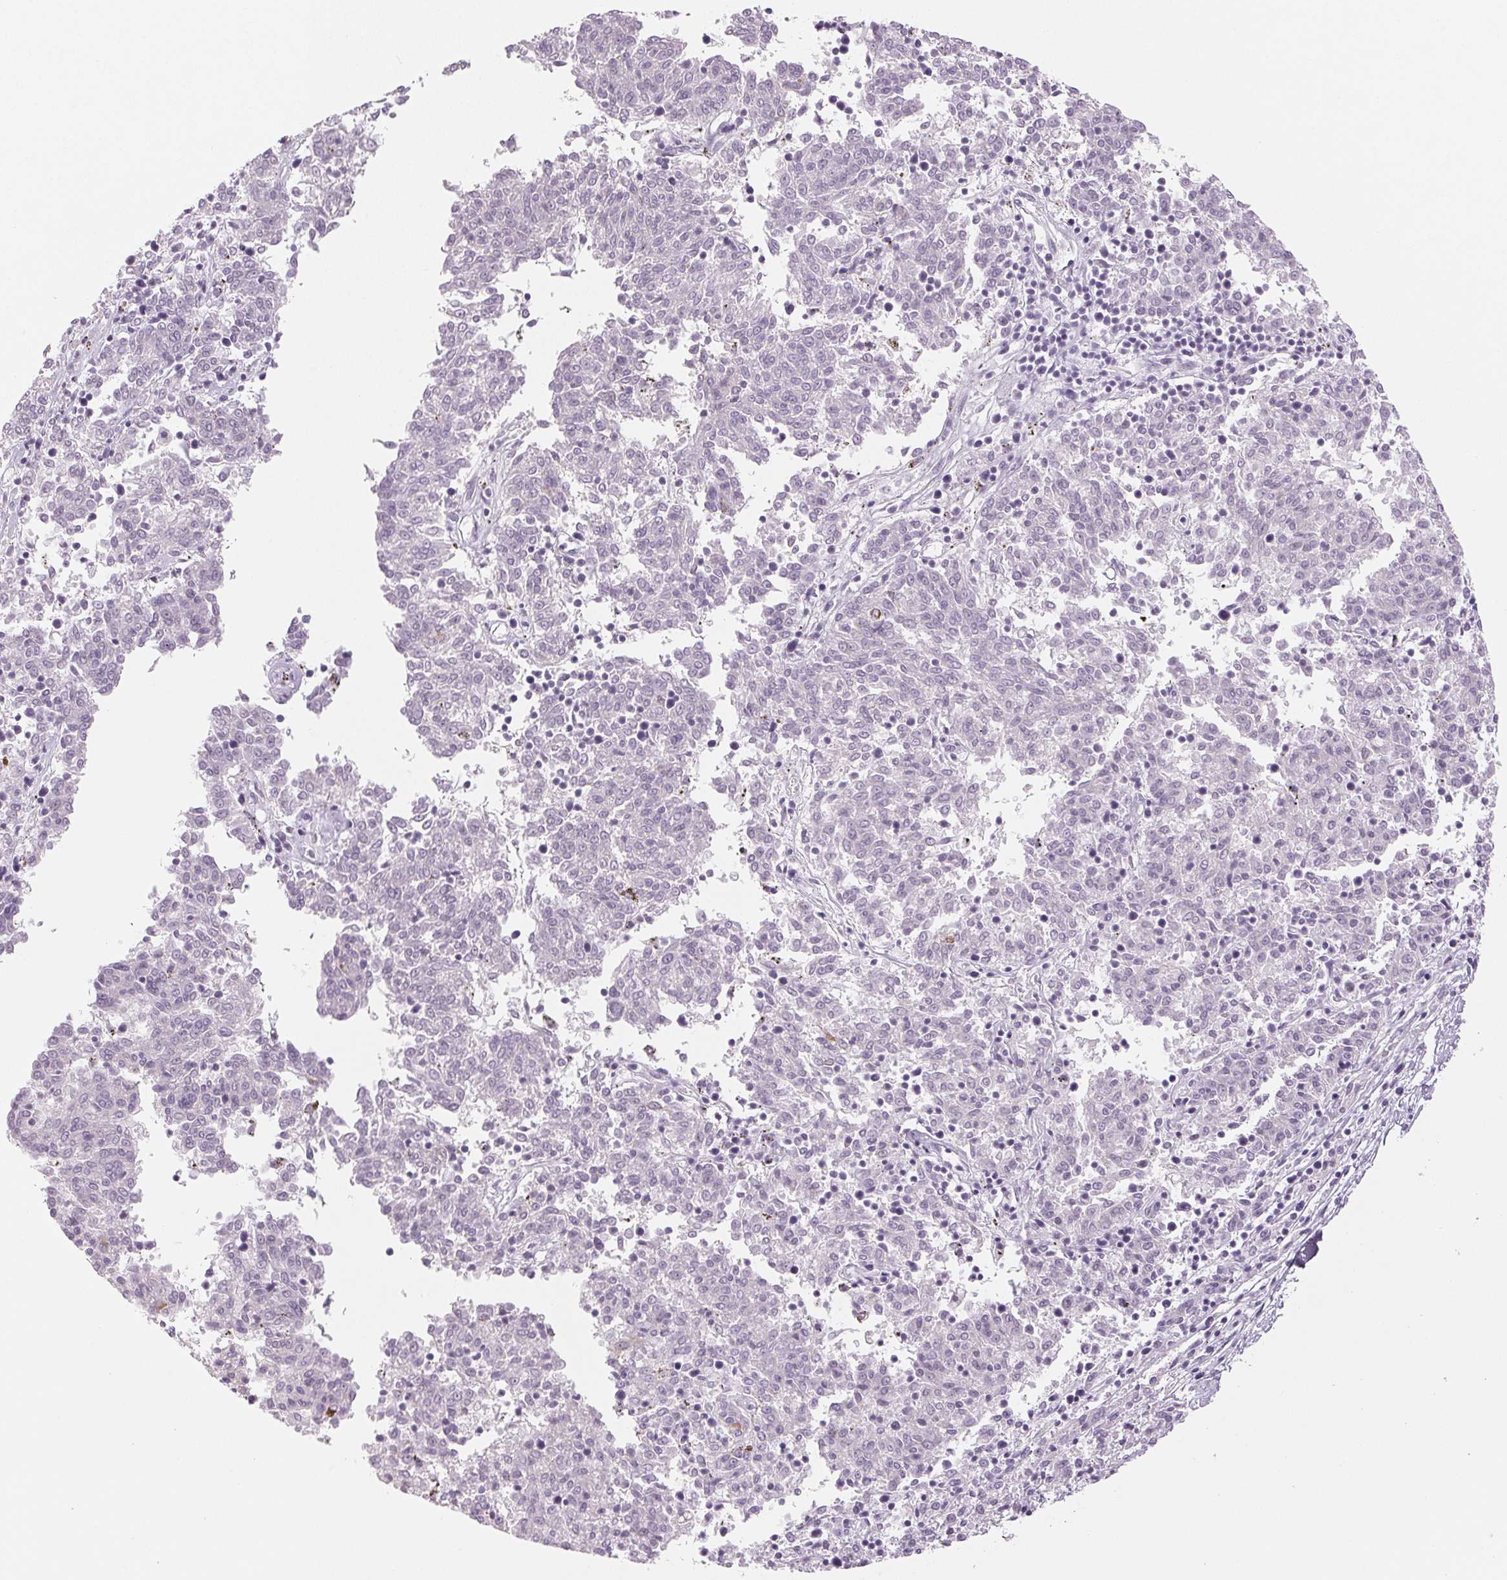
{"staining": {"intensity": "negative", "quantity": "none", "location": "none"}, "tissue": "melanoma", "cell_type": "Tumor cells", "image_type": "cancer", "snomed": [{"axis": "morphology", "description": "Malignant melanoma, NOS"}, {"axis": "topography", "description": "Skin"}], "caption": "Histopathology image shows no protein staining in tumor cells of malignant melanoma tissue.", "gene": "EHHADH", "patient": {"sex": "female", "age": 72}}